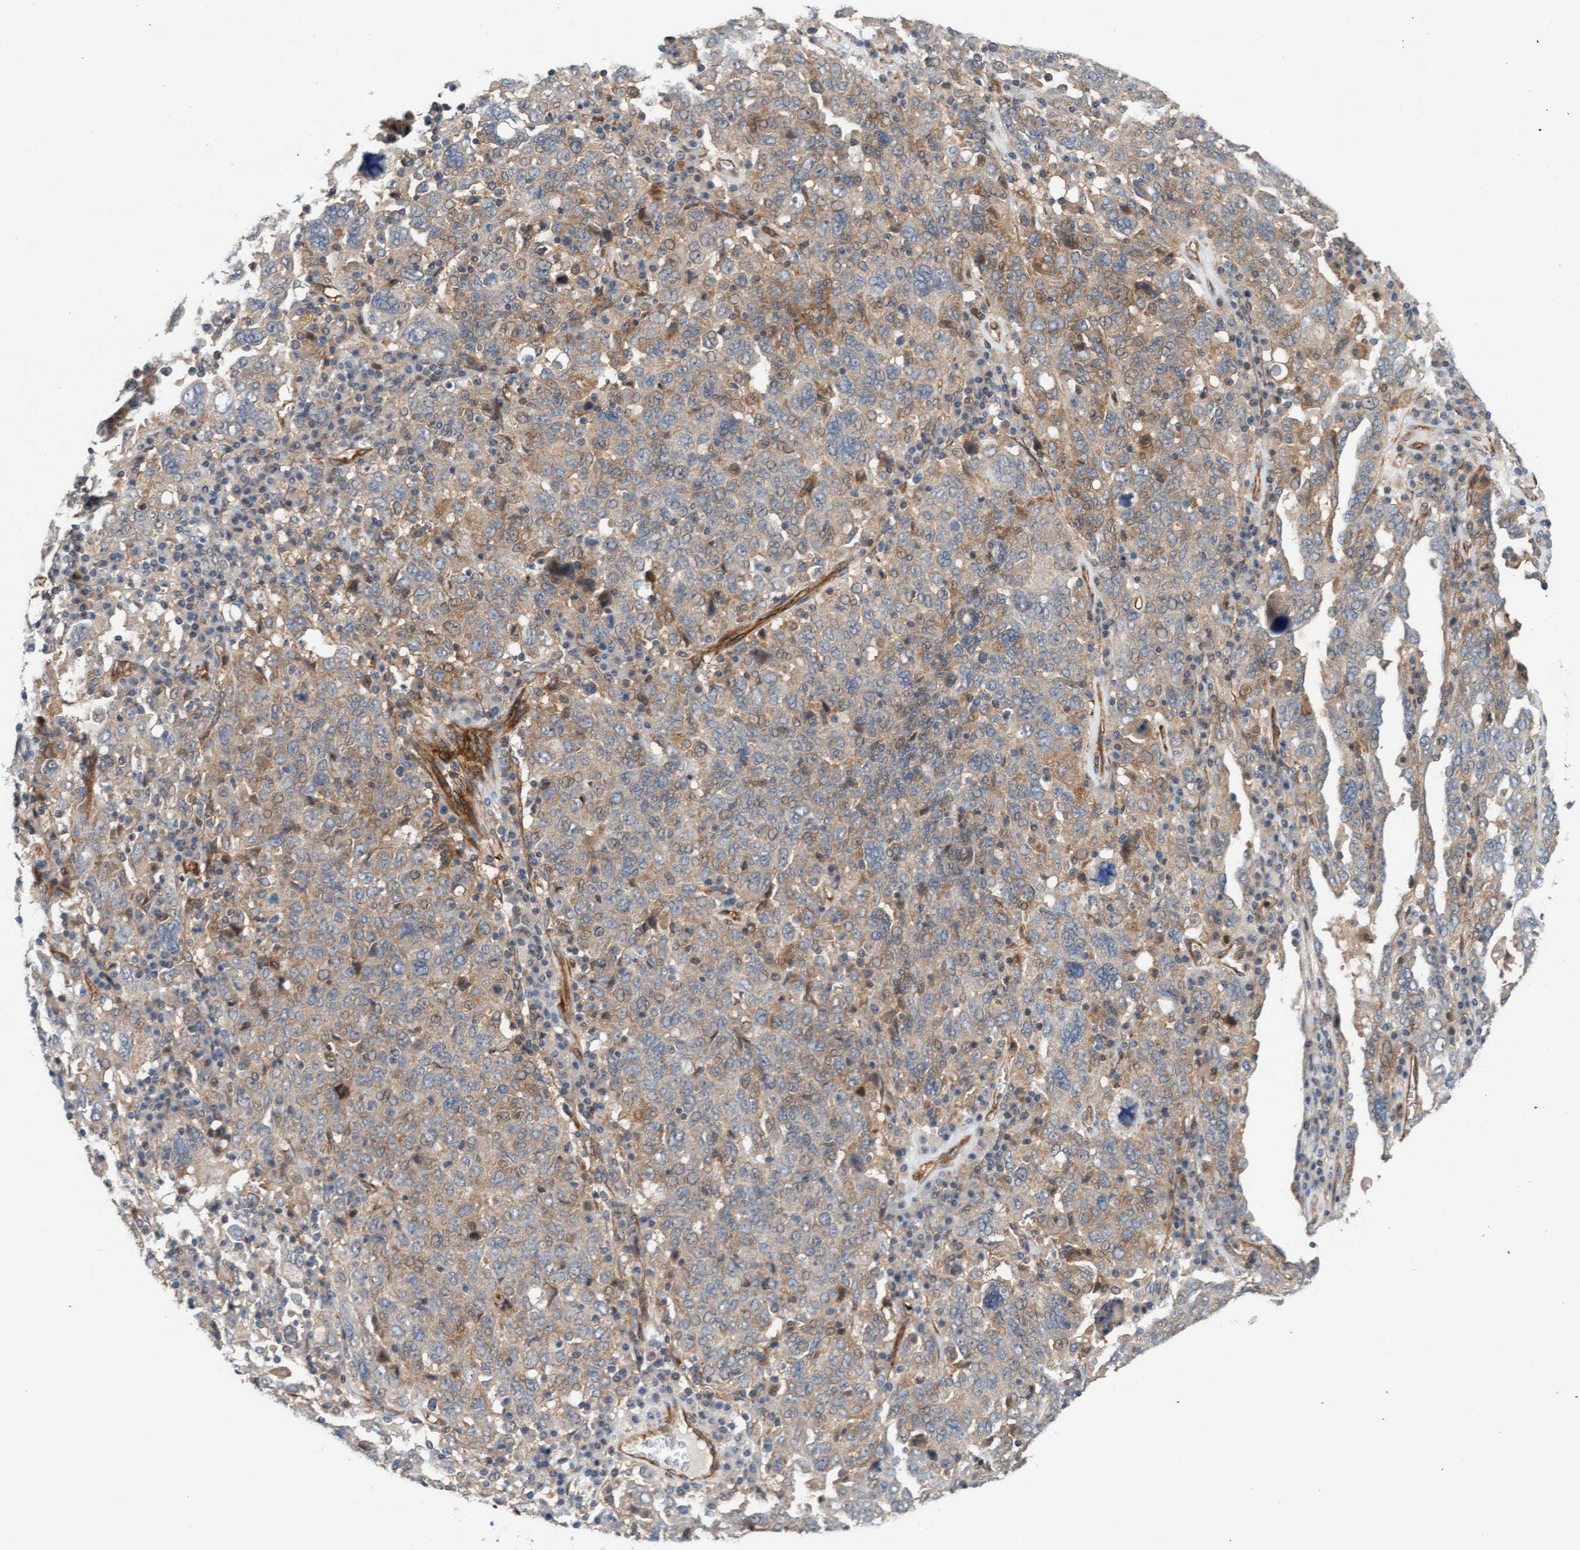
{"staining": {"intensity": "weak", "quantity": "25%-75%", "location": "cytoplasmic/membranous"}, "tissue": "ovarian cancer", "cell_type": "Tumor cells", "image_type": "cancer", "snomed": [{"axis": "morphology", "description": "Carcinoma, endometroid"}, {"axis": "topography", "description": "Ovary"}], "caption": "High-power microscopy captured an IHC micrograph of ovarian cancer, revealing weak cytoplasmic/membranous expression in approximately 25%-75% of tumor cells.", "gene": "FMNL3", "patient": {"sex": "female", "age": 62}}